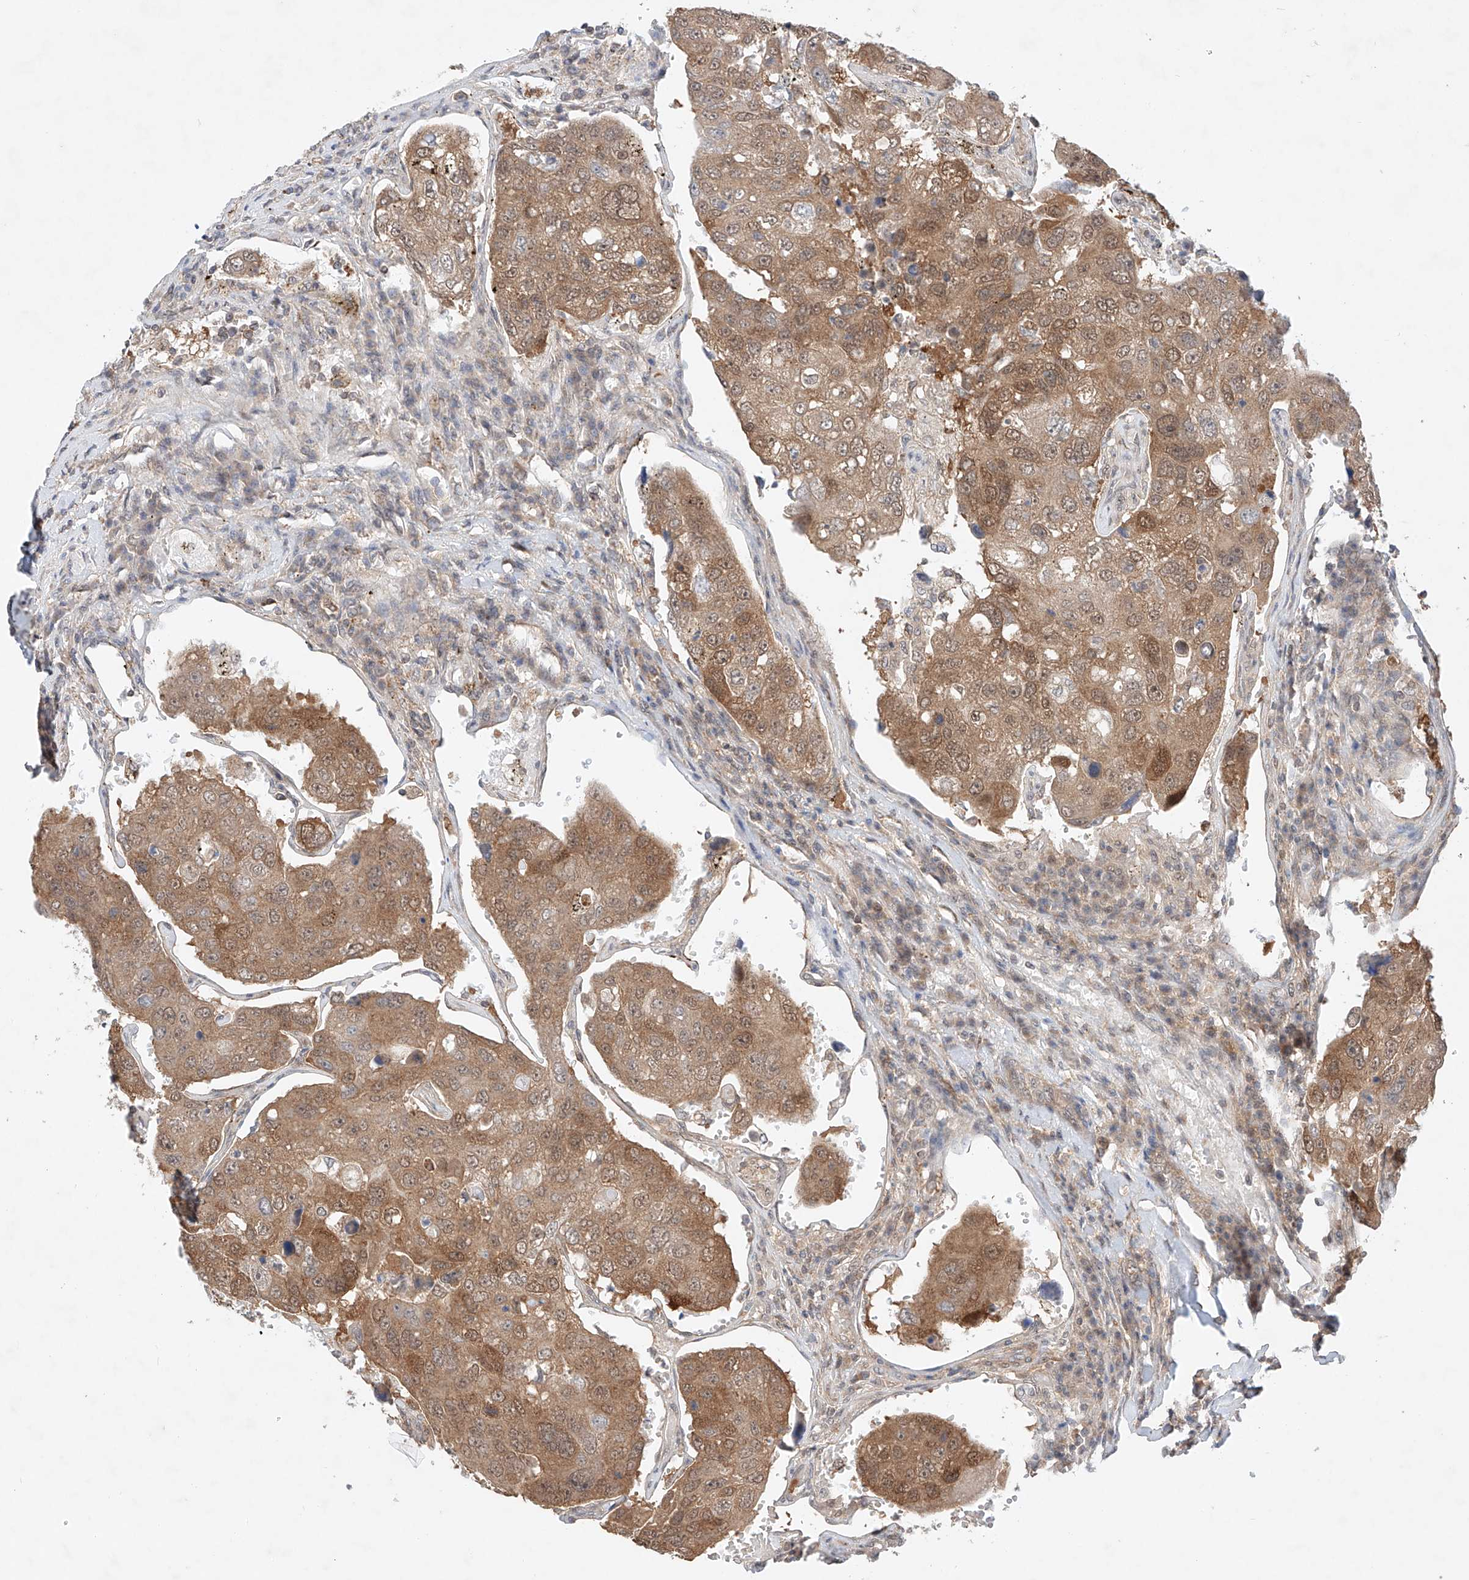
{"staining": {"intensity": "moderate", "quantity": ">75%", "location": "cytoplasmic/membranous"}, "tissue": "urothelial cancer", "cell_type": "Tumor cells", "image_type": "cancer", "snomed": [{"axis": "morphology", "description": "Urothelial carcinoma, High grade"}, {"axis": "topography", "description": "Lymph node"}, {"axis": "topography", "description": "Urinary bladder"}], "caption": "Human urothelial cancer stained with a brown dye displays moderate cytoplasmic/membranous positive expression in approximately >75% of tumor cells.", "gene": "TSR2", "patient": {"sex": "male", "age": 51}}